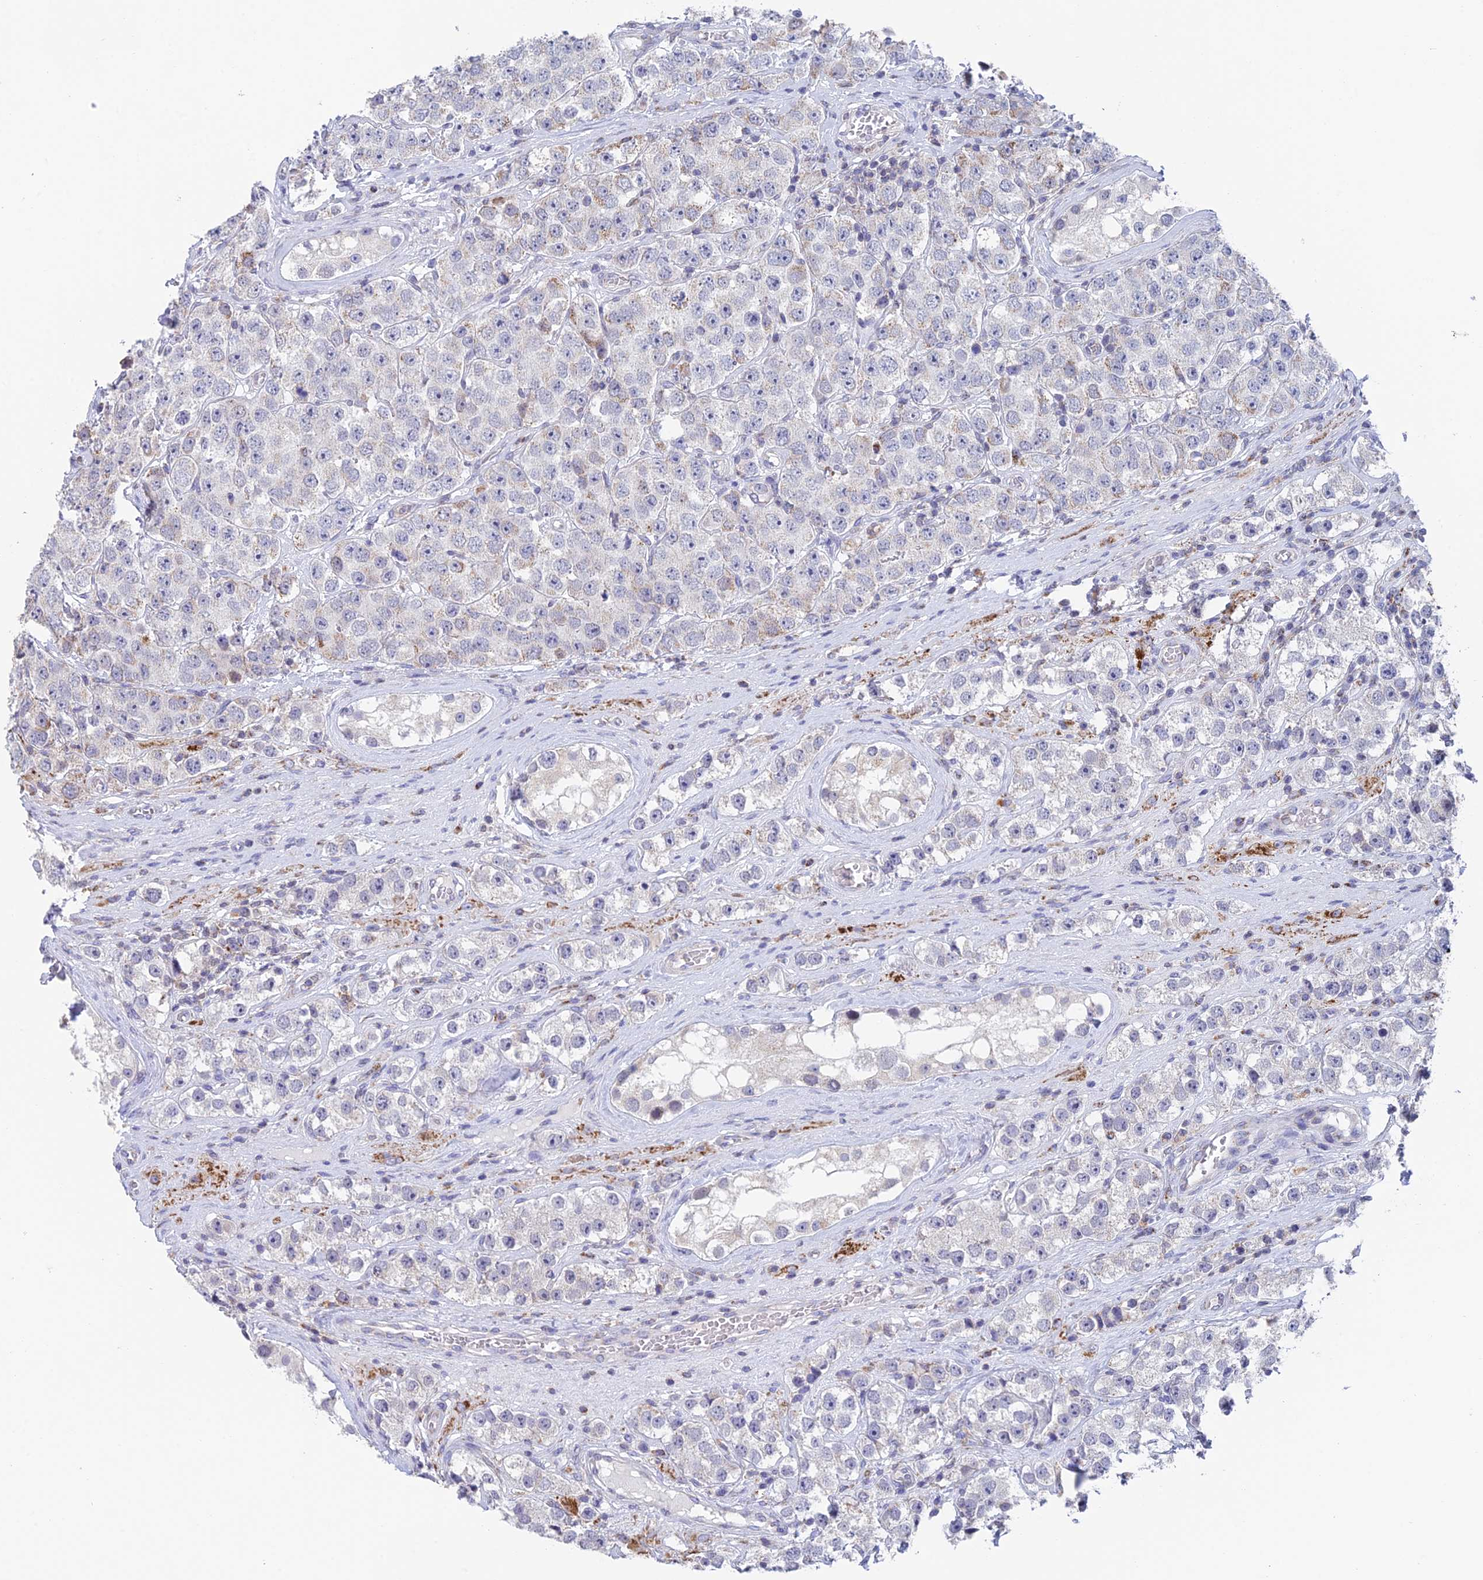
{"staining": {"intensity": "negative", "quantity": "none", "location": "none"}, "tissue": "testis cancer", "cell_type": "Tumor cells", "image_type": "cancer", "snomed": [{"axis": "morphology", "description": "Seminoma, NOS"}, {"axis": "topography", "description": "Testis"}], "caption": "Human testis cancer (seminoma) stained for a protein using immunohistochemistry exhibits no positivity in tumor cells.", "gene": "REXO5", "patient": {"sex": "male", "age": 28}}